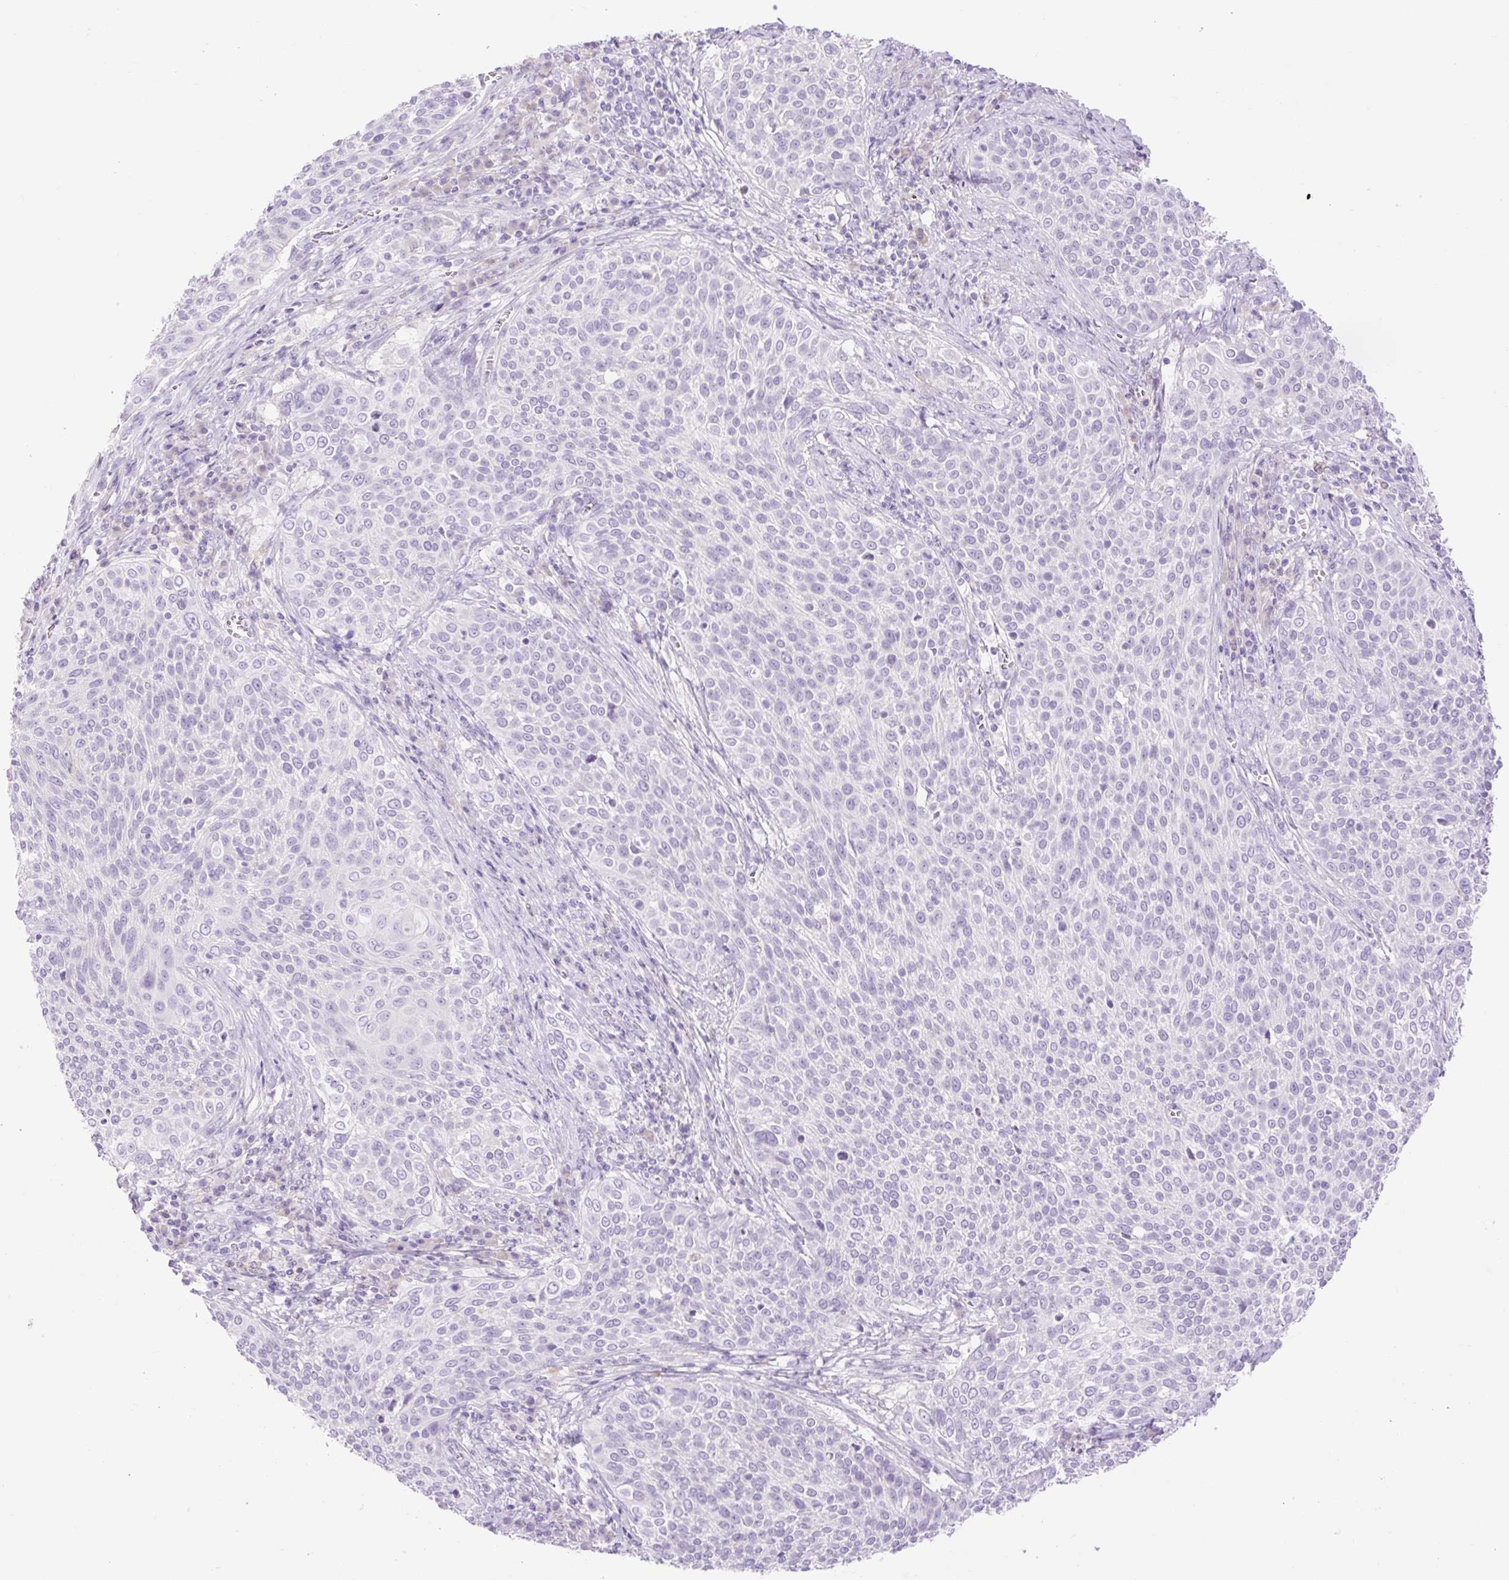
{"staining": {"intensity": "negative", "quantity": "none", "location": "none"}, "tissue": "cervical cancer", "cell_type": "Tumor cells", "image_type": "cancer", "snomed": [{"axis": "morphology", "description": "Squamous cell carcinoma, NOS"}, {"axis": "topography", "description": "Cervix"}], "caption": "This is an immunohistochemistry histopathology image of cervical squamous cell carcinoma. There is no positivity in tumor cells.", "gene": "SLC25A40", "patient": {"sex": "female", "age": 31}}